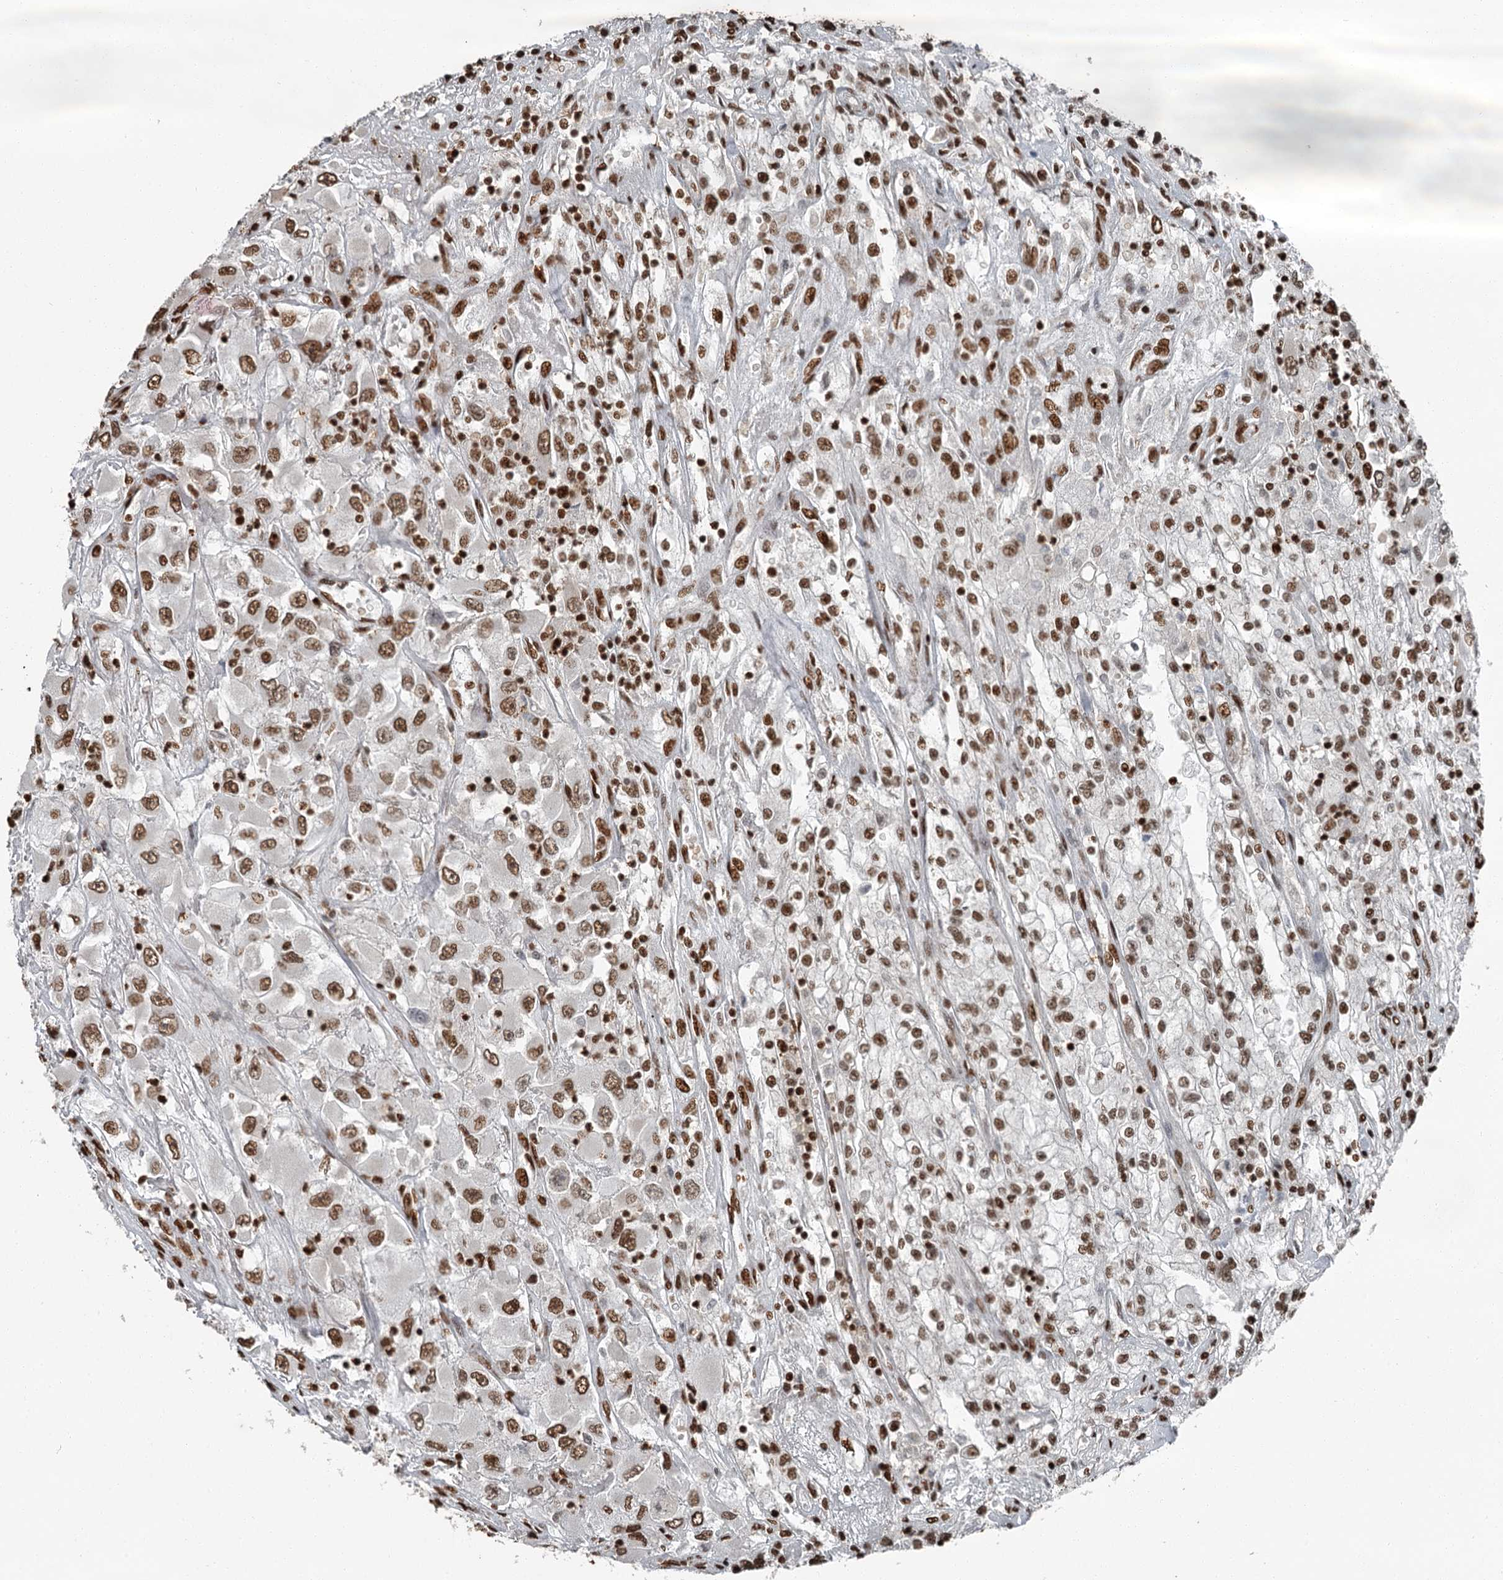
{"staining": {"intensity": "moderate", "quantity": ">75%", "location": "nuclear"}, "tissue": "renal cancer", "cell_type": "Tumor cells", "image_type": "cancer", "snomed": [{"axis": "morphology", "description": "Adenocarcinoma, NOS"}, {"axis": "topography", "description": "Kidney"}], "caption": "High-power microscopy captured an immunohistochemistry micrograph of renal cancer, revealing moderate nuclear expression in about >75% of tumor cells.", "gene": "RBBP7", "patient": {"sex": "female", "age": 52}}